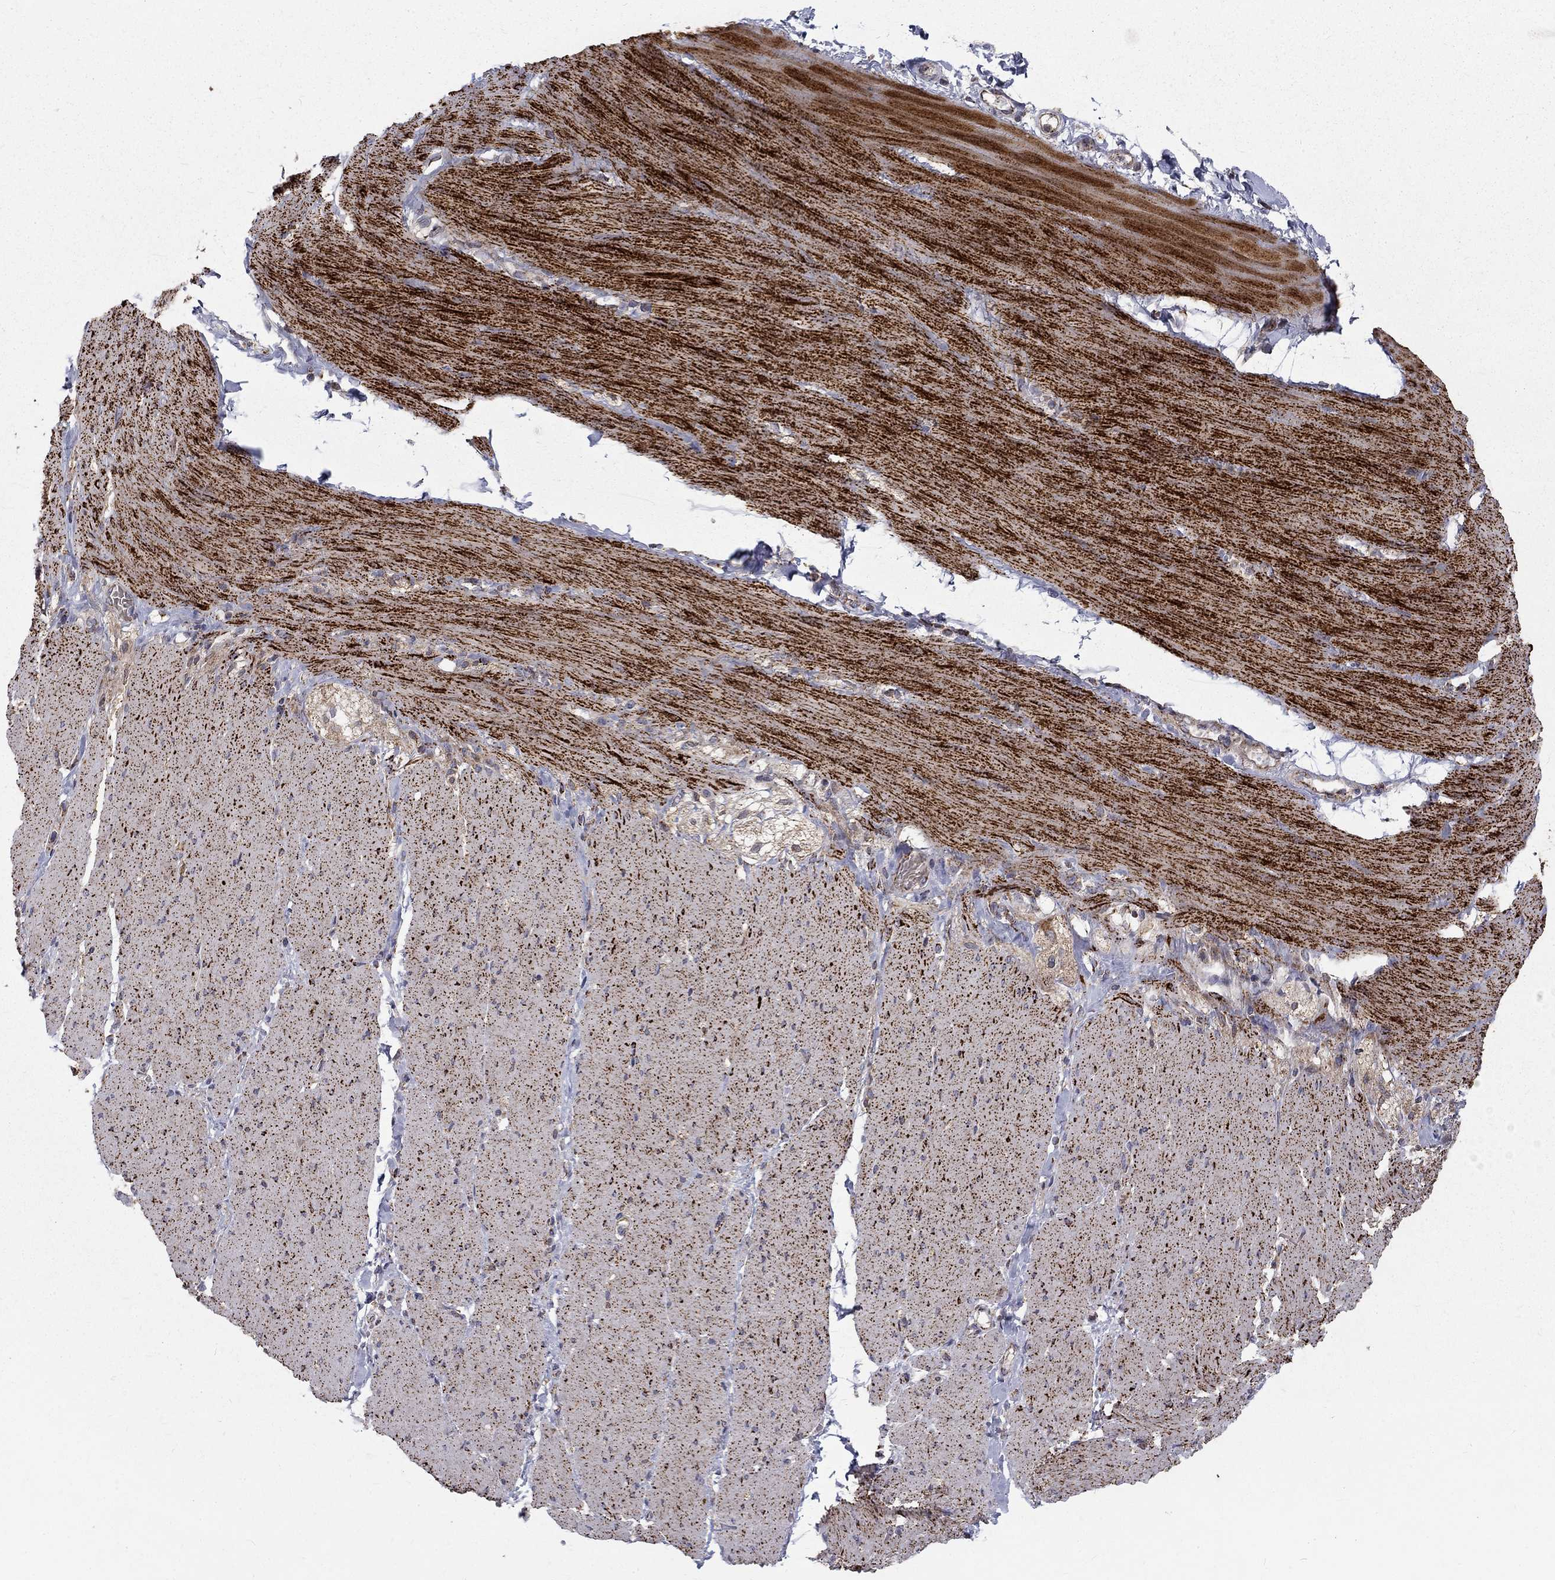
{"staining": {"intensity": "negative", "quantity": "none", "location": "none"}, "tissue": "adipose tissue", "cell_type": "Adipocytes", "image_type": "normal", "snomed": [{"axis": "morphology", "description": "Normal tissue, NOS"}, {"axis": "topography", "description": "Smooth muscle"}, {"axis": "topography", "description": "Duodenum"}, {"axis": "topography", "description": "Peripheral nerve tissue"}], "caption": "This is a image of immunohistochemistry (IHC) staining of normal adipose tissue, which shows no positivity in adipocytes.", "gene": "ALDH1B1", "patient": {"sex": "female", "age": 61}}